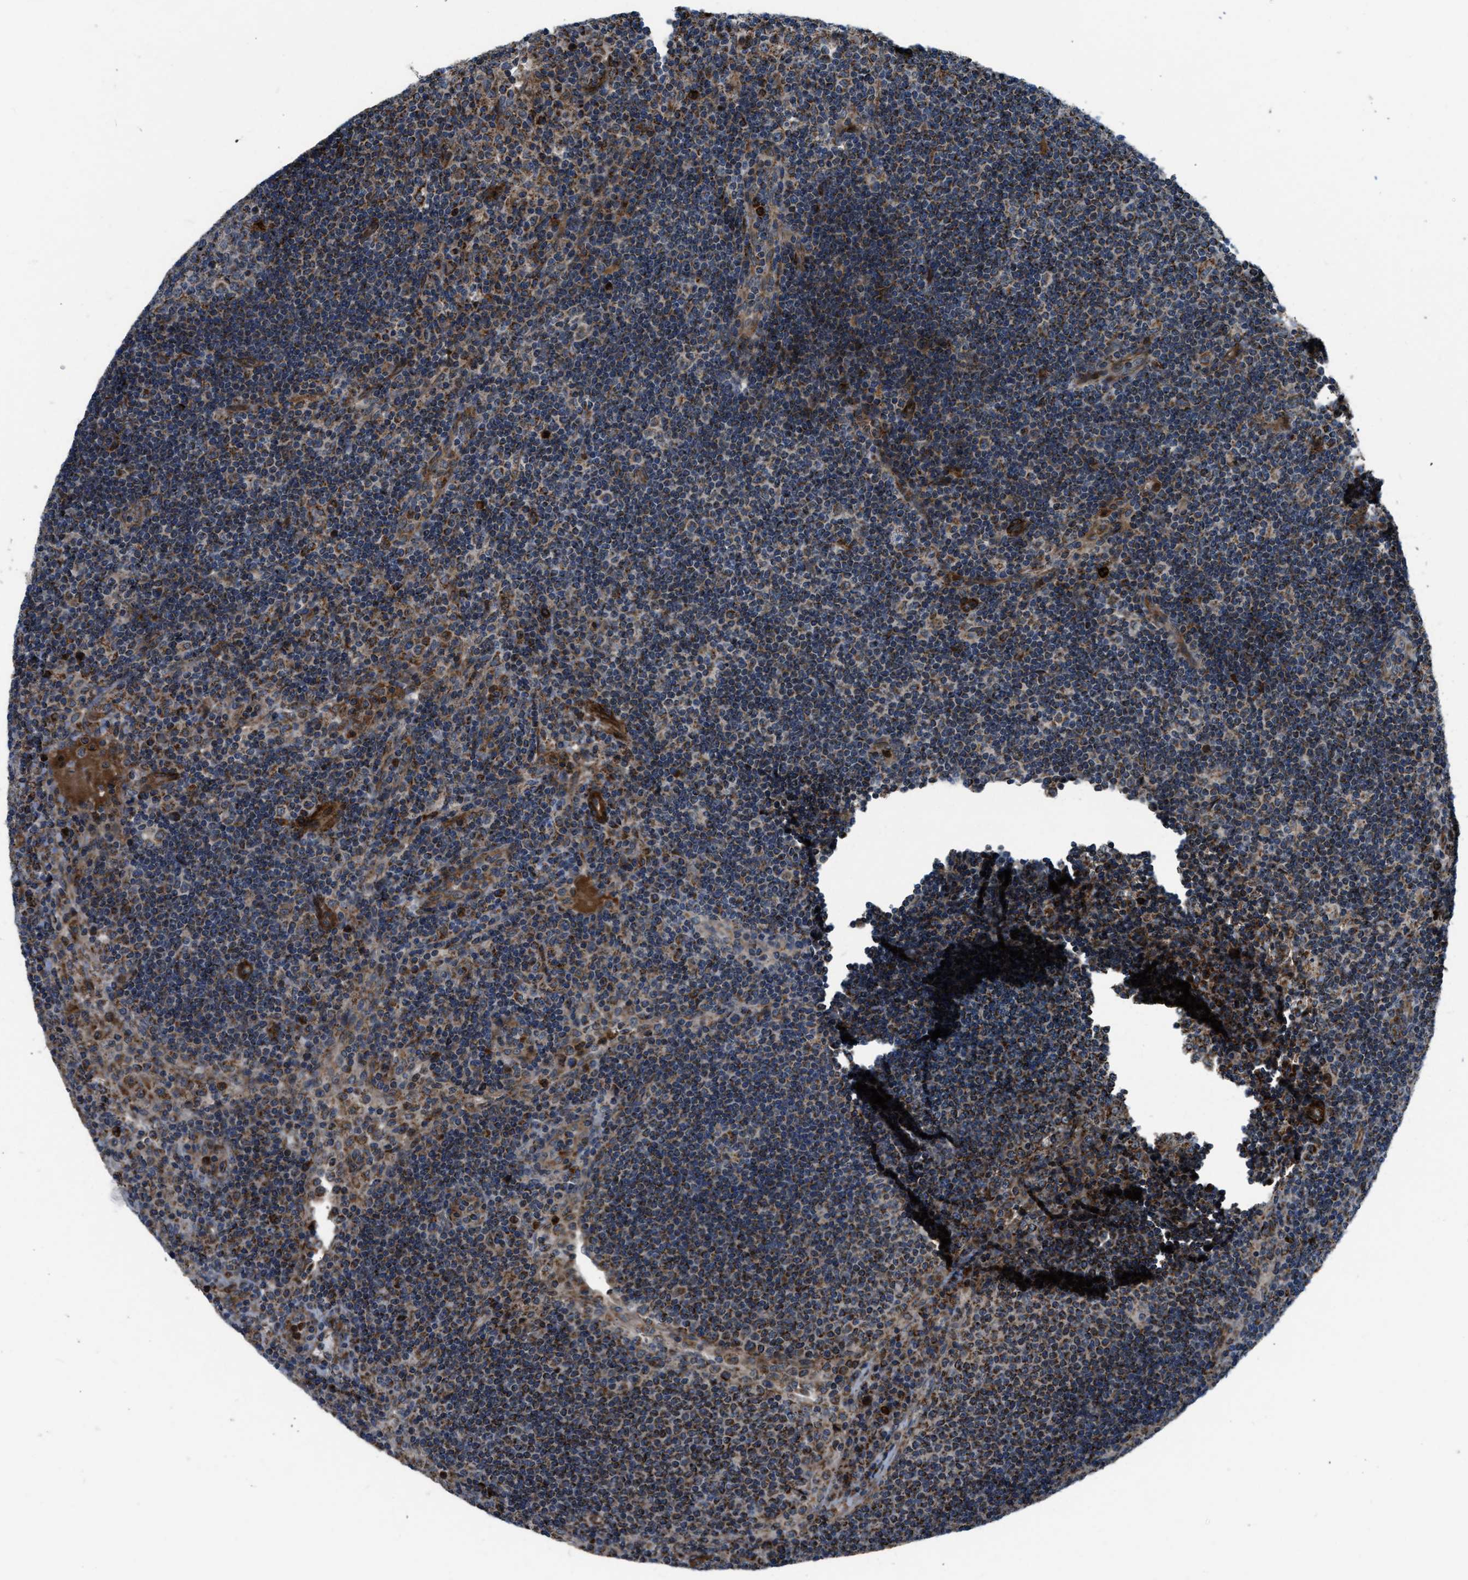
{"staining": {"intensity": "moderate", "quantity": ">75%", "location": "cytoplasmic/membranous"}, "tissue": "lymph node", "cell_type": "Germinal center cells", "image_type": "normal", "snomed": [{"axis": "morphology", "description": "Normal tissue, NOS"}, {"axis": "topography", "description": "Lymph node"}], "caption": "IHC photomicrograph of benign lymph node: lymph node stained using IHC displays medium levels of moderate protein expression localized specifically in the cytoplasmic/membranous of germinal center cells, appearing as a cytoplasmic/membranous brown color.", "gene": "GSDME", "patient": {"sex": "female", "age": 53}}